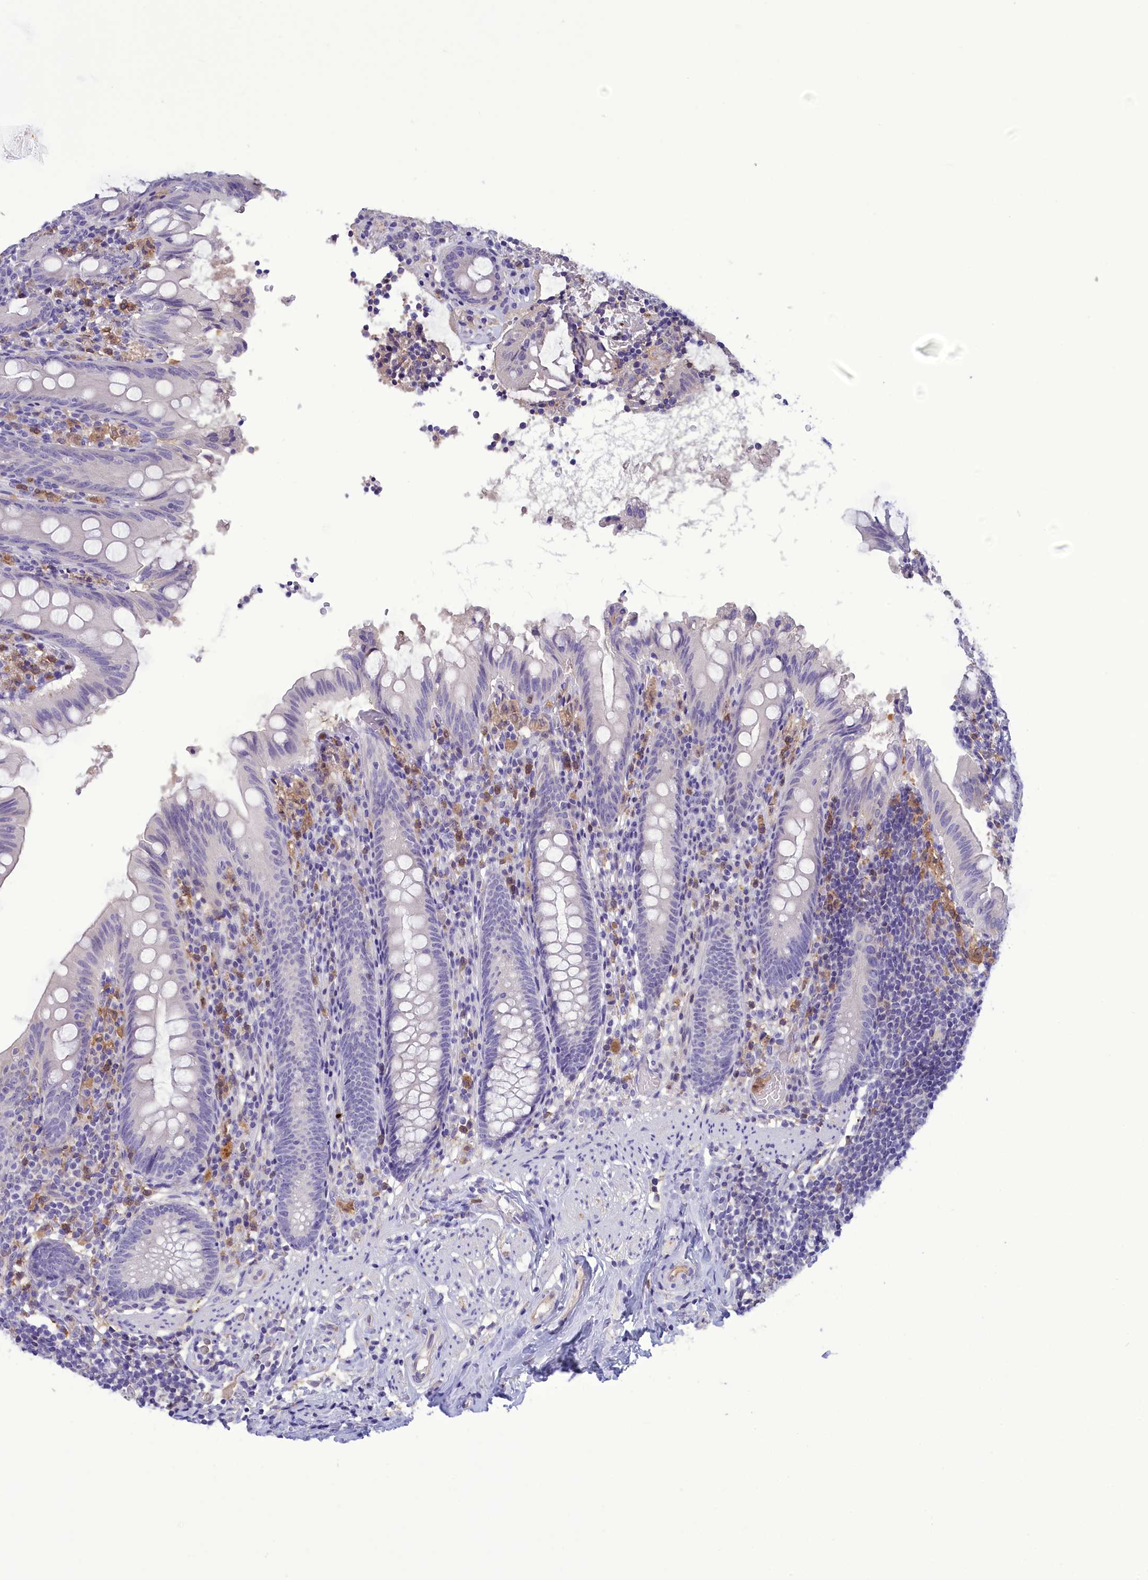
{"staining": {"intensity": "negative", "quantity": "none", "location": "none"}, "tissue": "appendix", "cell_type": "Glandular cells", "image_type": "normal", "snomed": [{"axis": "morphology", "description": "Normal tissue, NOS"}, {"axis": "topography", "description": "Appendix"}], "caption": "An immunohistochemistry (IHC) photomicrograph of normal appendix is shown. There is no staining in glandular cells of appendix. The staining was performed using DAB (3,3'-diaminobenzidine) to visualize the protein expression in brown, while the nuclei were stained in blue with hematoxylin (Magnification: 20x).", "gene": "FAM149B1", "patient": {"sex": "male", "age": 55}}